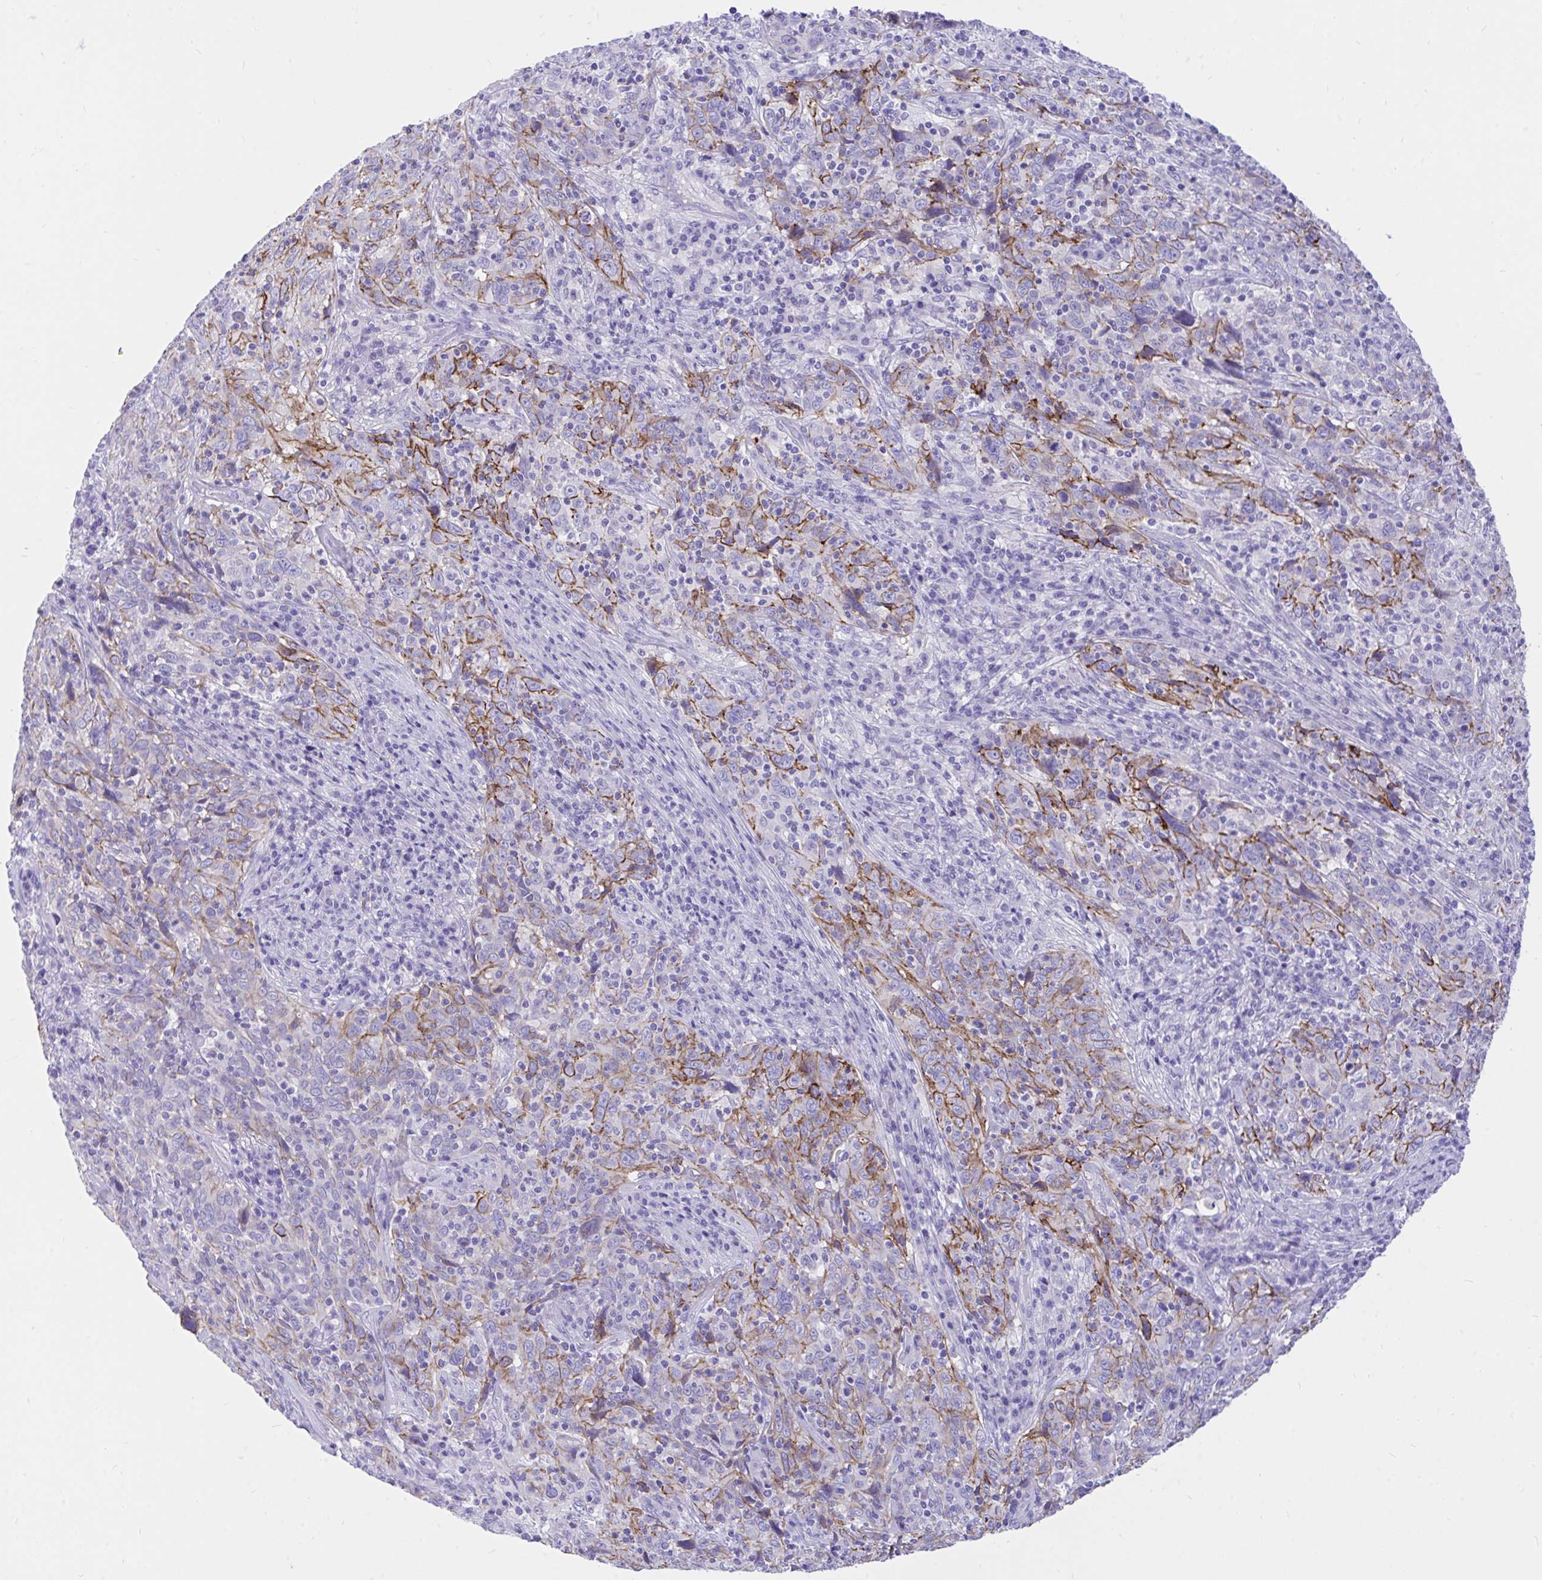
{"staining": {"intensity": "moderate", "quantity": "<25%", "location": "cytoplasmic/membranous"}, "tissue": "cervical cancer", "cell_type": "Tumor cells", "image_type": "cancer", "snomed": [{"axis": "morphology", "description": "Squamous cell carcinoma, NOS"}, {"axis": "topography", "description": "Cervix"}], "caption": "The immunohistochemical stain highlights moderate cytoplasmic/membranous expression in tumor cells of squamous cell carcinoma (cervical) tissue.", "gene": "MON1A", "patient": {"sex": "female", "age": 46}}